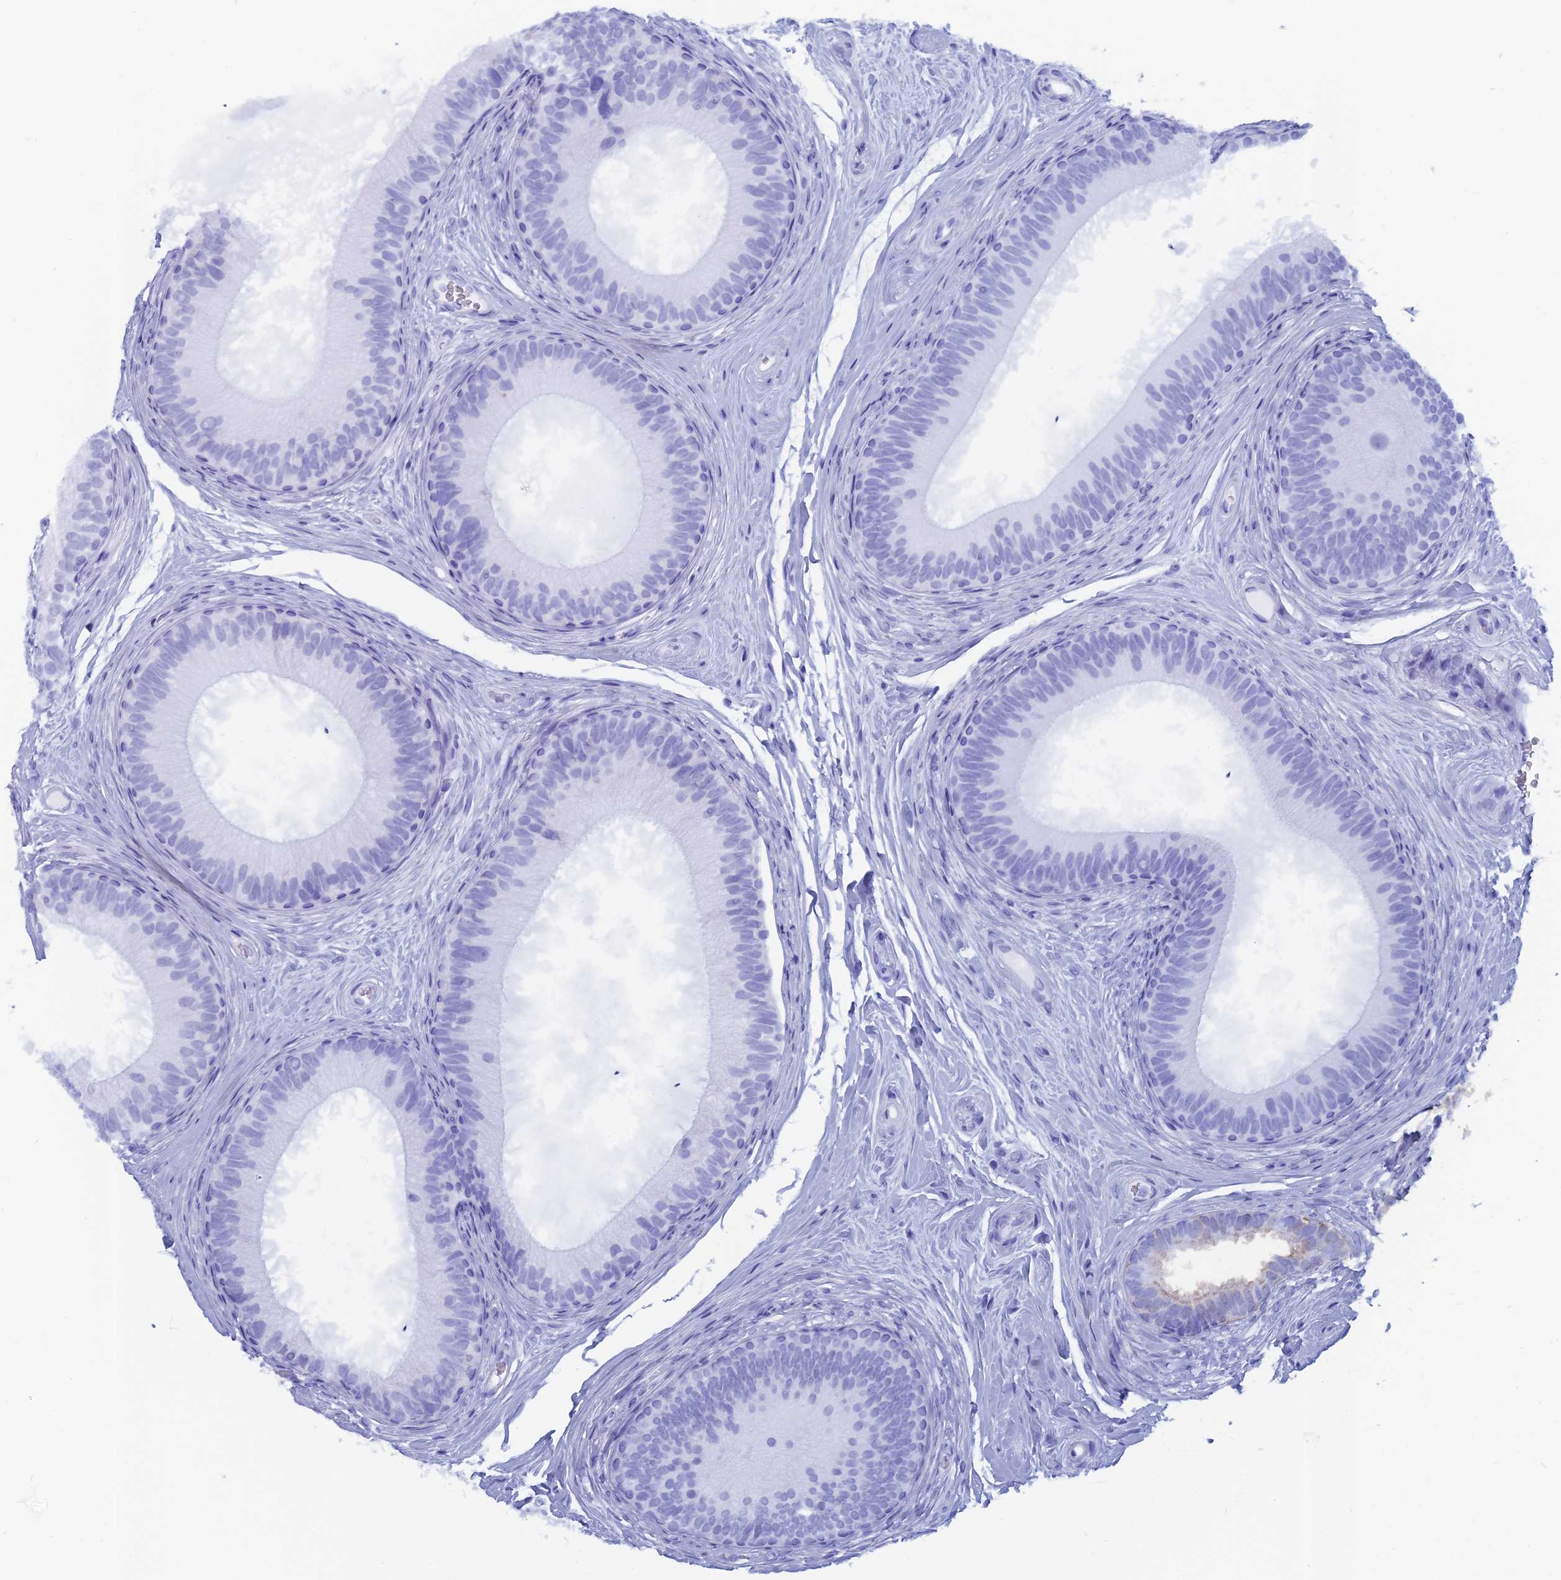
{"staining": {"intensity": "negative", "quantity": "none", "location": "none"}, "tissue": "epididymis", "cell_type": "Glandular cells", "image_type": "normal", "snomed": [{"axis": "morphology", "description": "Normal tissue, NOS"}, {"axis": "topography", "description": "Epididymis"}], "caption": "Immunohistochemical staining of benign epididymis shows no significant expression in glandular cells.", "gene": "CAPS", "patient": {"sex": "male", "age": 33}}